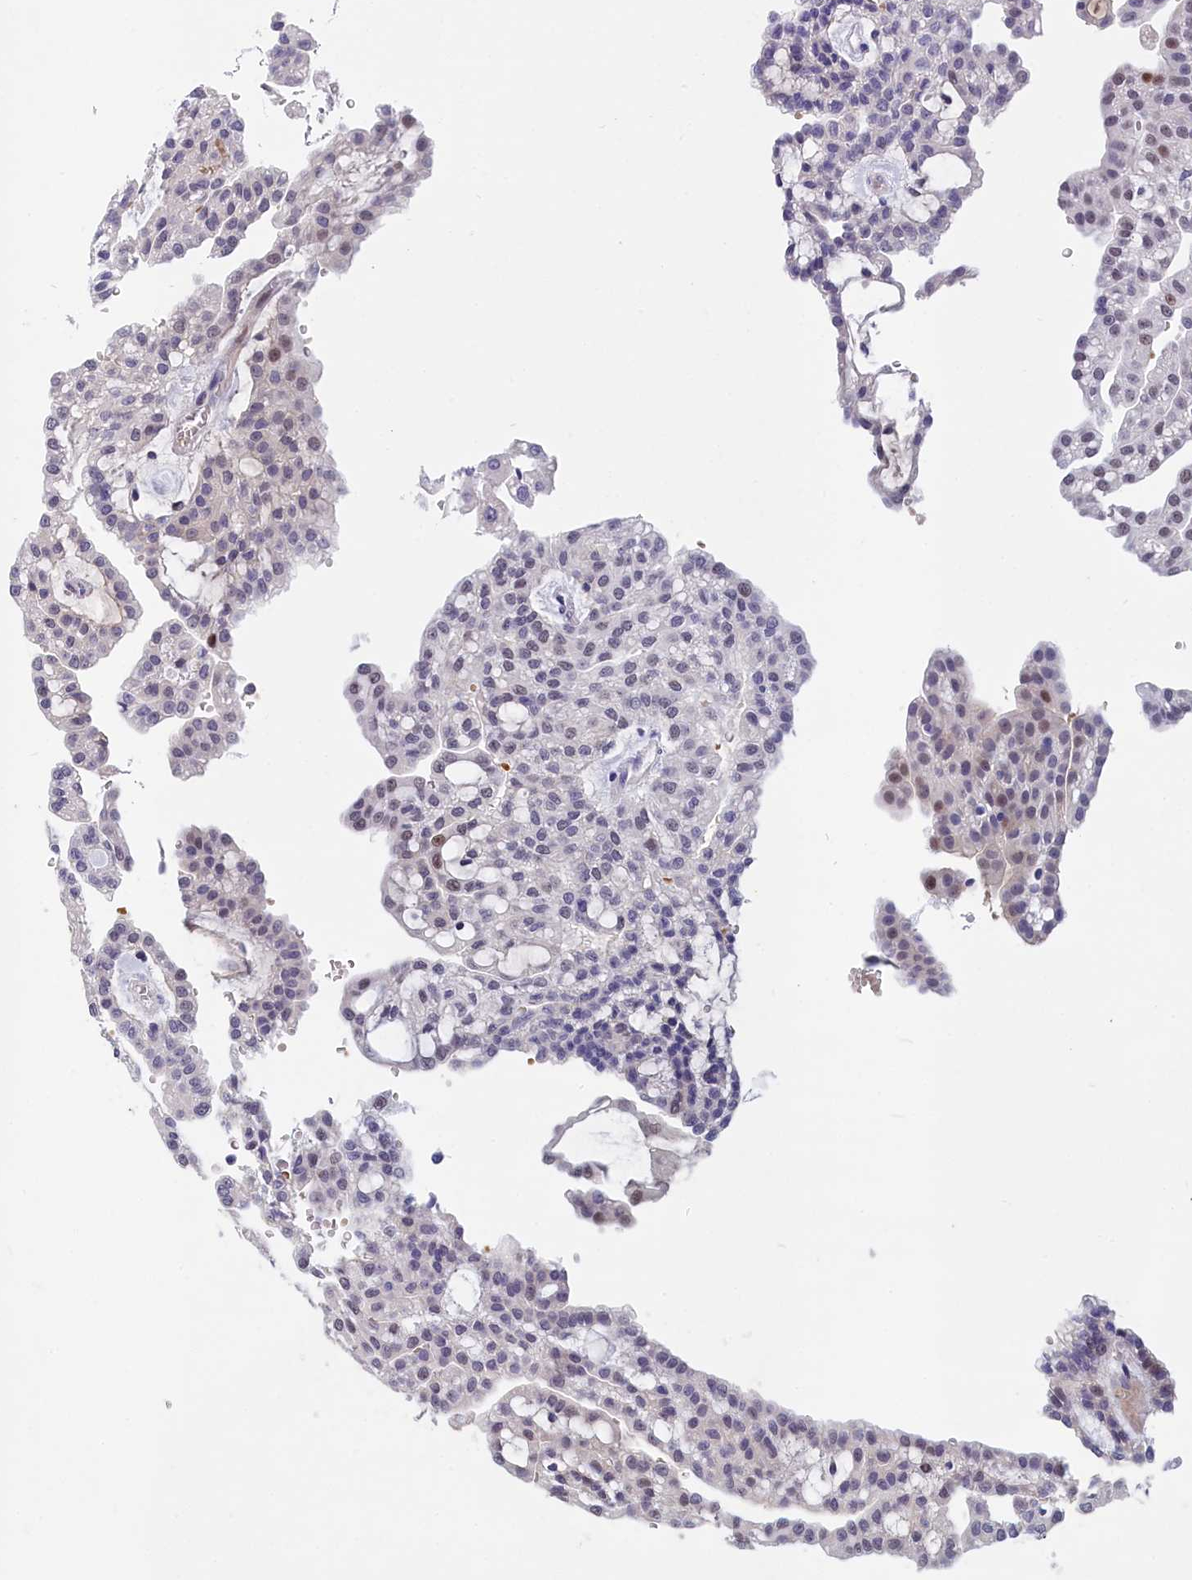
{"staining": {"intensity": "moderate", "quantity": "<25%", "location": "nuclear"}, "tissue": "renal cancer", "cell_type": "Tumor cells", "image_type": "cancer", "snomed": [{"axis": "morphology", "description": "Adenocarcinoma, NOS"}, {"axis": "topography", "description": "Kidney"}], "caption": "Approximately <25% of tumor cells in human renal cancer exhibit moderate nuclear protein positivity as visualized by brown immunohistochemical staining.", "gene": "NKPD1", "patient": {"sex": "male", "age": 63}}